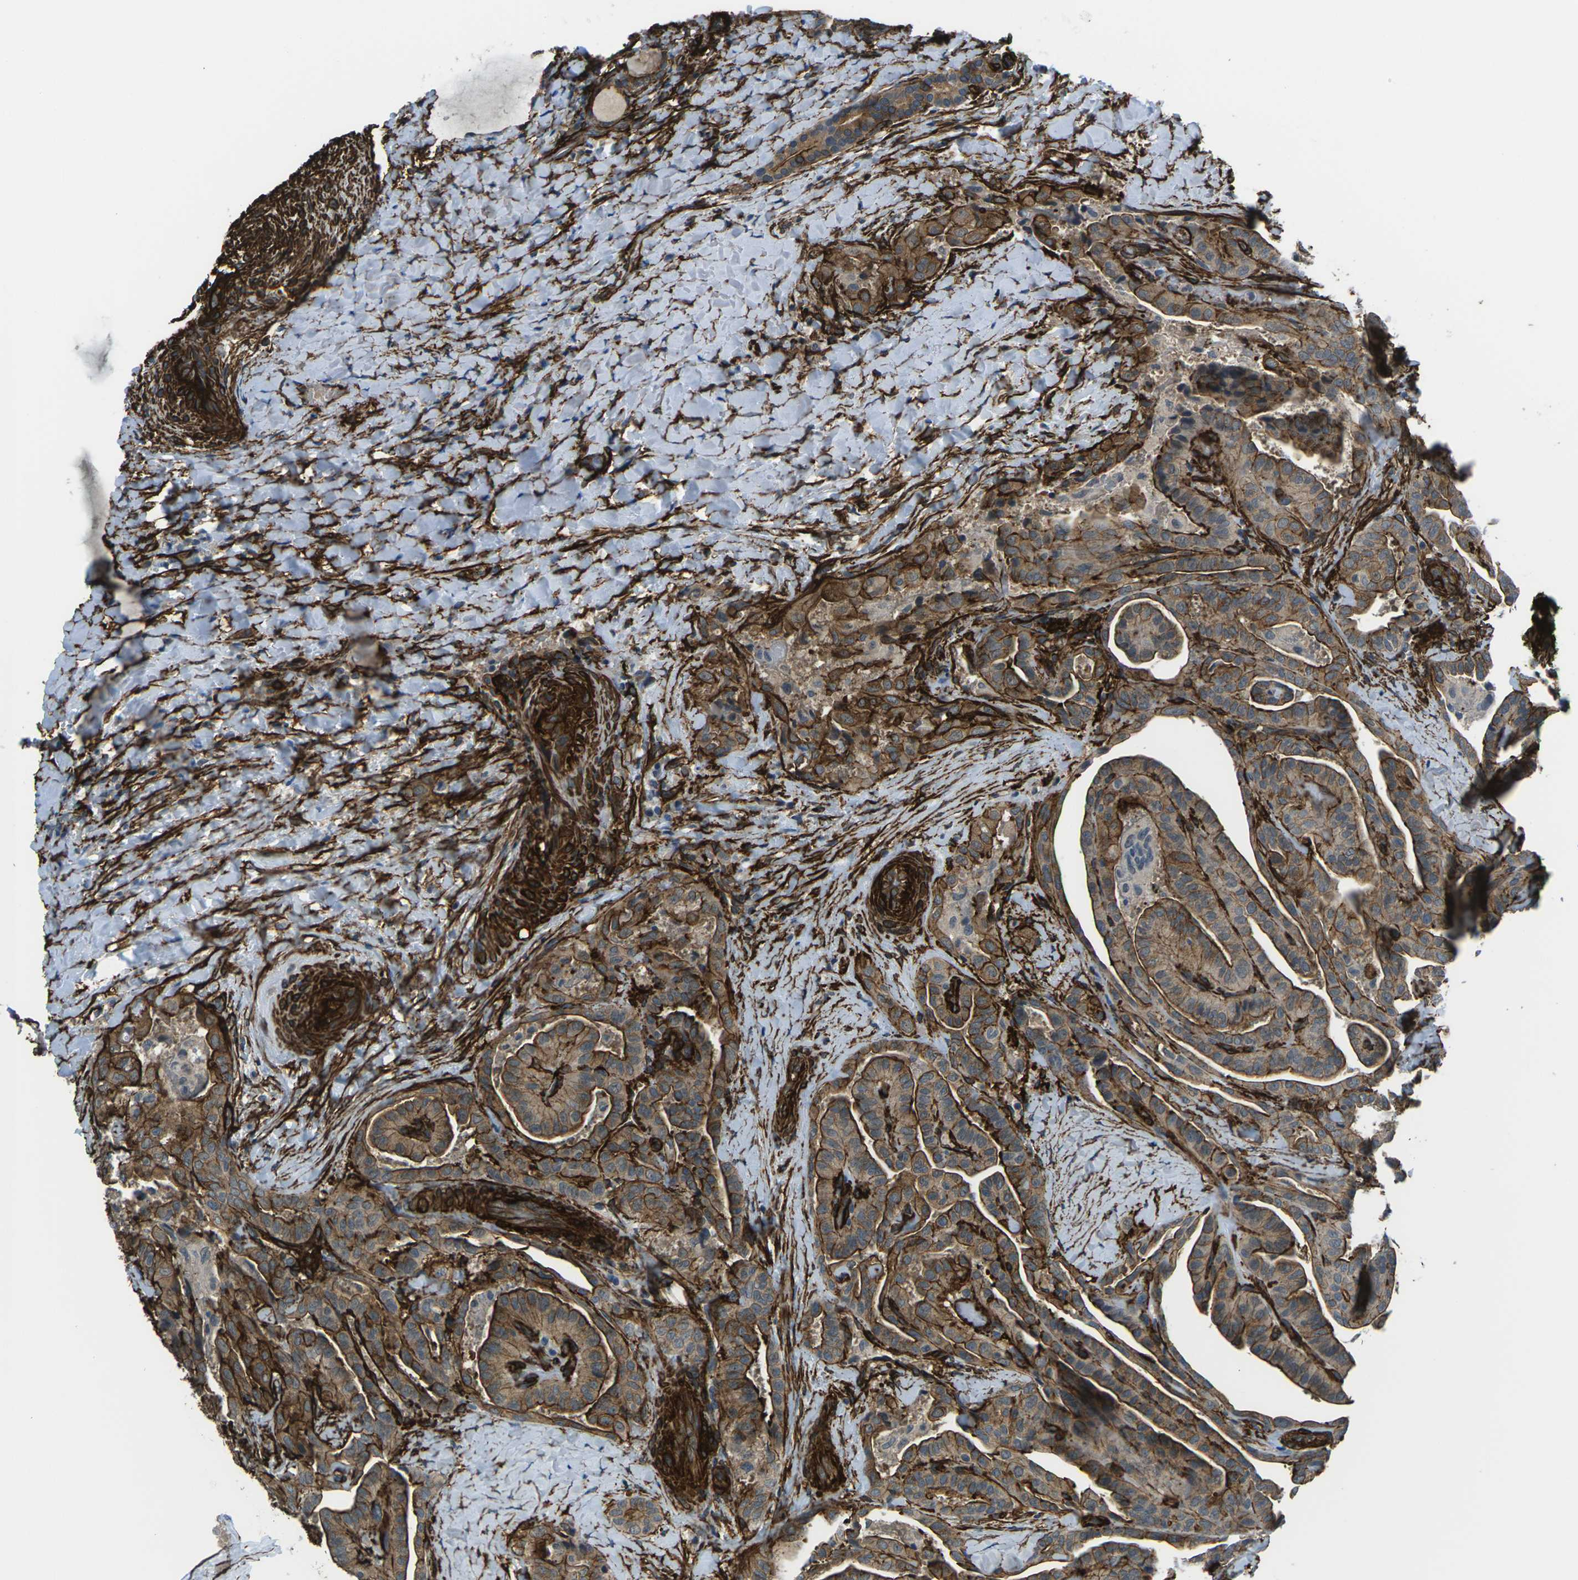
{"staining": {"intensity": "moderate", "quantity": ">75%", "location": "cytoplasmic/membranous"}, "tissue": "thyroid cancer", "cell_type": "Tumor cells", "image_type": "cancer", "snomed": [{"axis": "morphology", "description": "Papillary adenocarcinoma, NOS"}, {"axis": "topography", "description": "Thyroid gland"}], "caption": "Human papillary adenocarcinoma (thyroid) stained with a protein marker reveals moderate staining in tumor cells.", "gene": "GRAMD1C", "patient": {"sex": "male", "age": 77}}